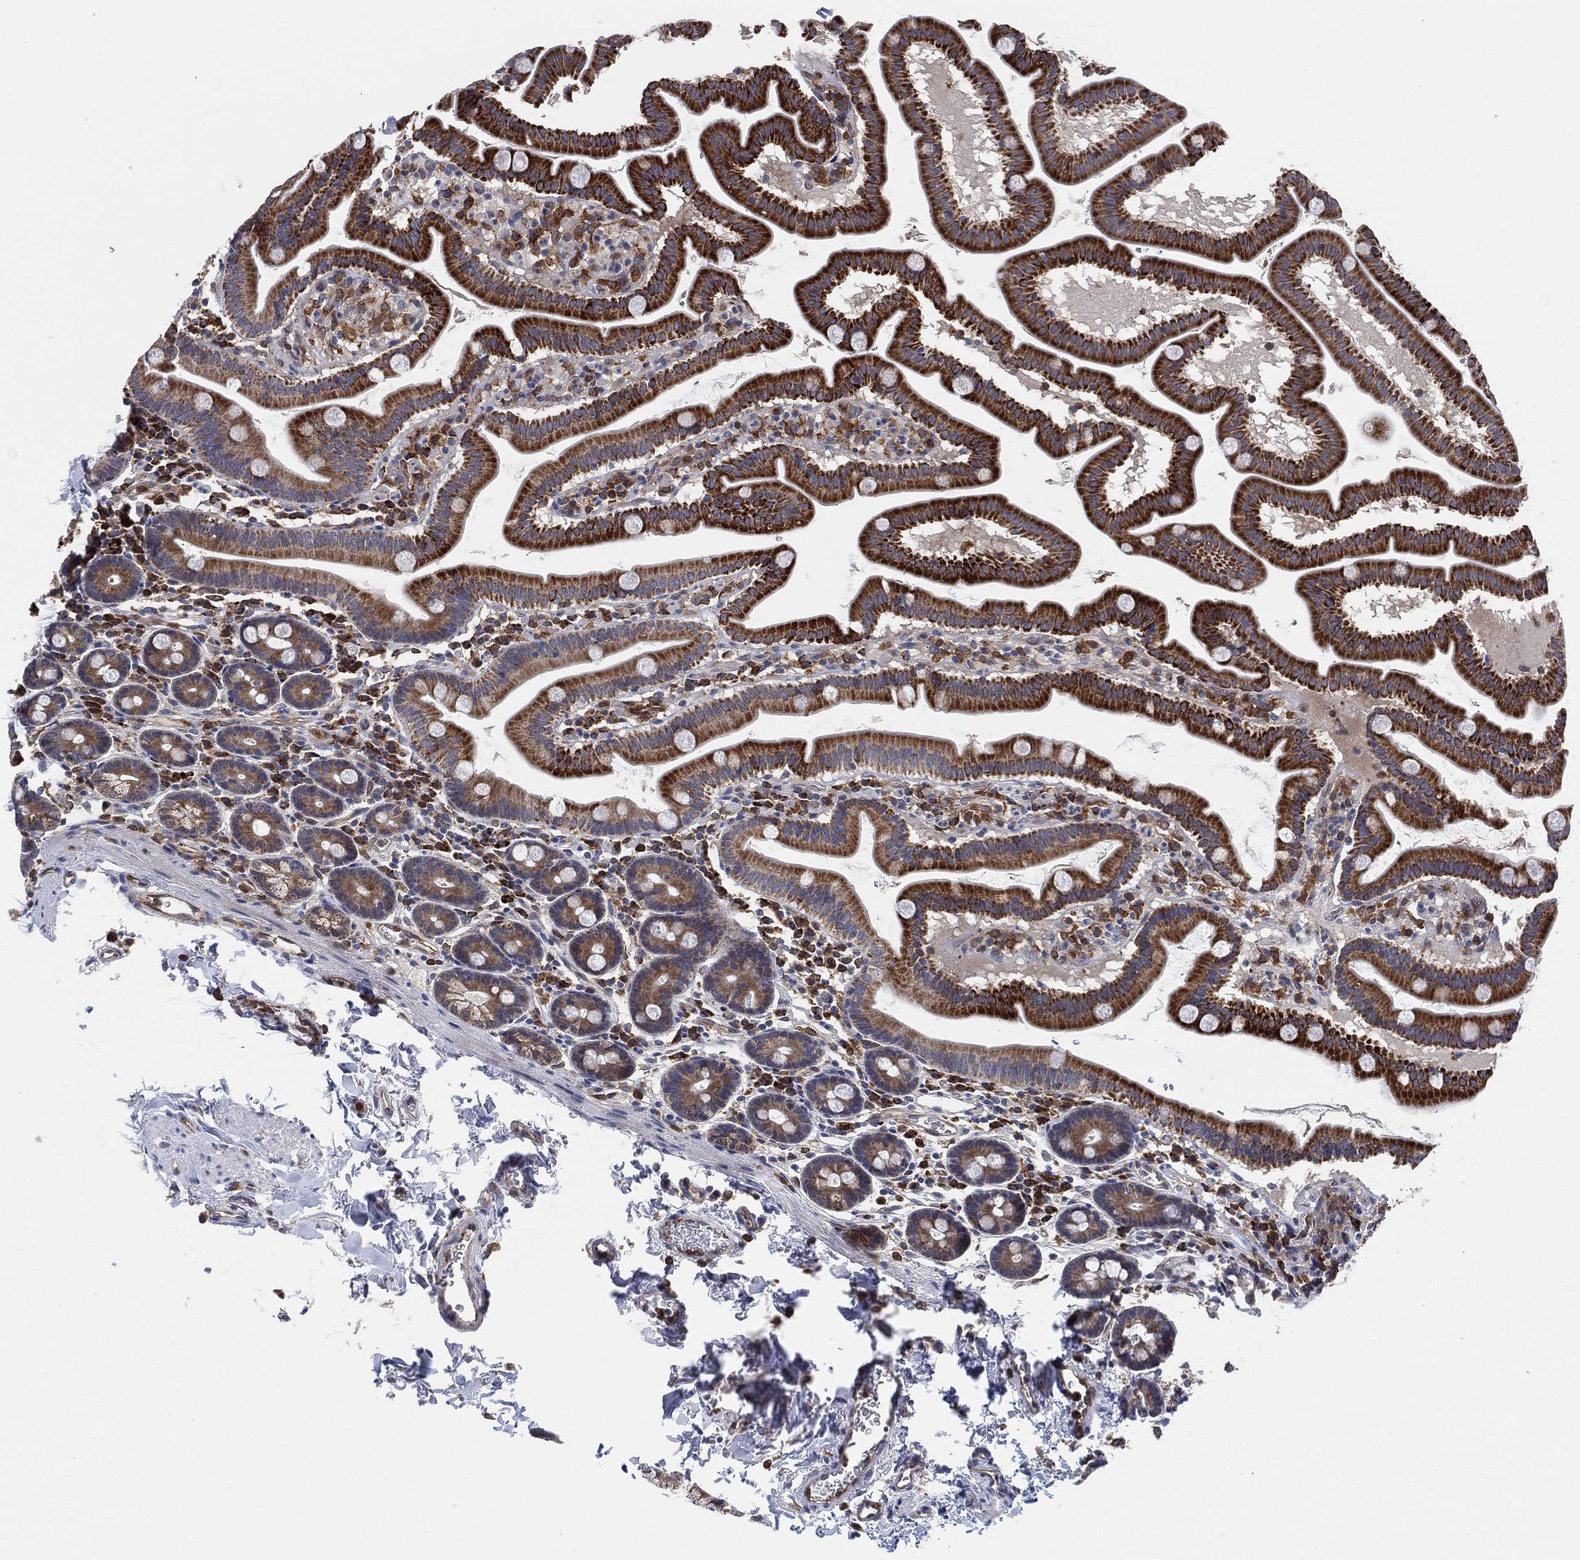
{"staining": {"intensity": "strong", "quantity": ">75%", "location": "cytoplasmic/membranous"}, "tissue": "duodenum", "cell_type": "Glandular cells", "image_type": "normal", "snomed": [{"axis": "morphology", "description": "Normal tissue, NOS"}, {"axis": "topography", "description": "Duodenum"}], "caption": "Immunohistochemical staining of unremarkable human duodenum shows strong cytoplasmic/membranous protein staining in approximately >75% of glandular cells.", "gene": "FES", "patient": {"sex": "male", "age": 59}}